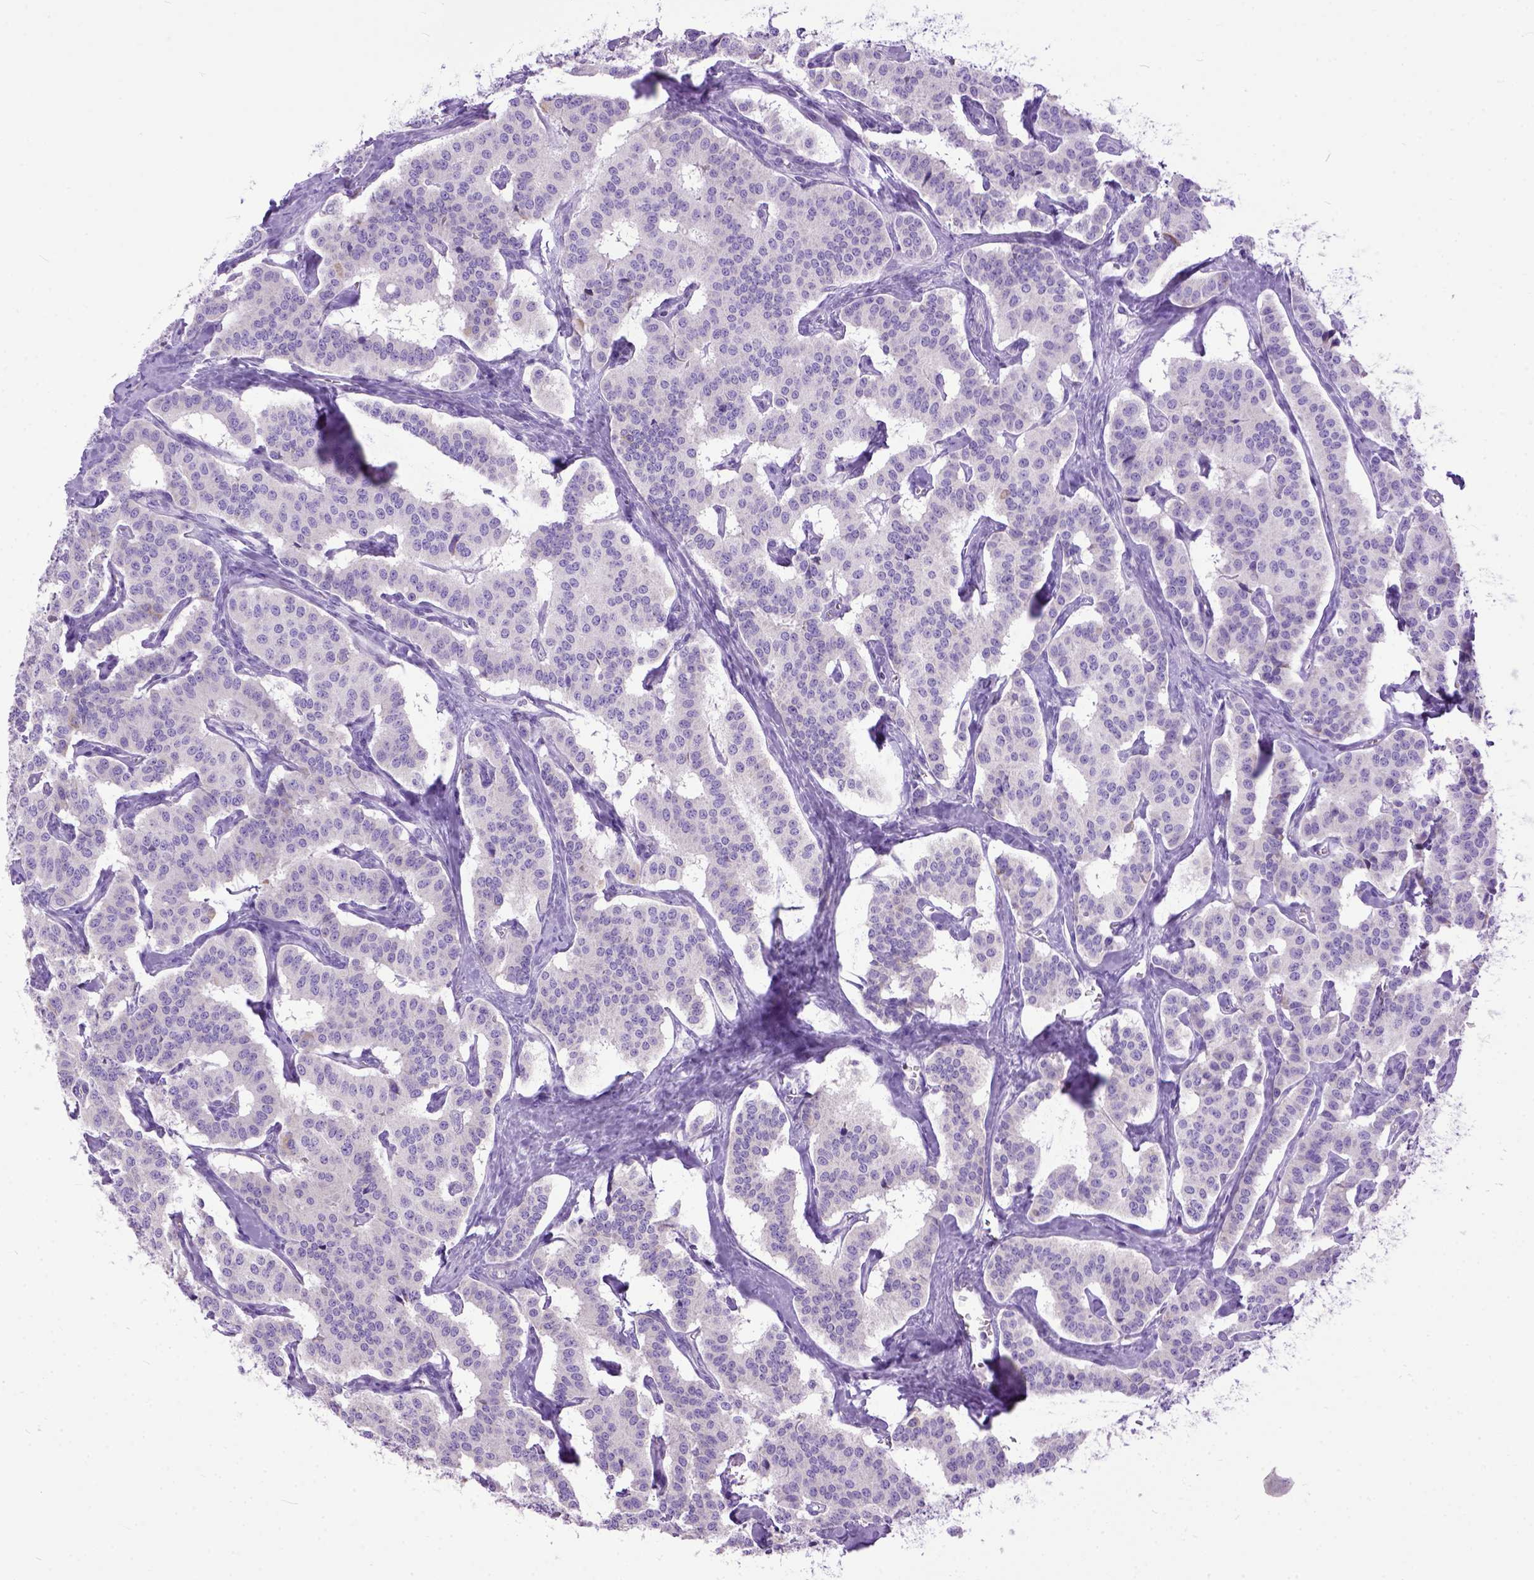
{"staining": {"intensity": "negative", "quantity": "none", "location": "none"}, "tissue": "carcinoid", "cell_type": "Tumor cells", "image_type": "cancer", "snomed": [{"axis": "morphology", "description": "Carcinoid, malignant, NOS"}, {"axis": "topography", "description": "Lung"}], "caption": "The micrograph reveals no significant staining in tumor cells of carcinoid (malignant).", "gene": "CRB1", "patient": {"sex": "female", "age": 46}}